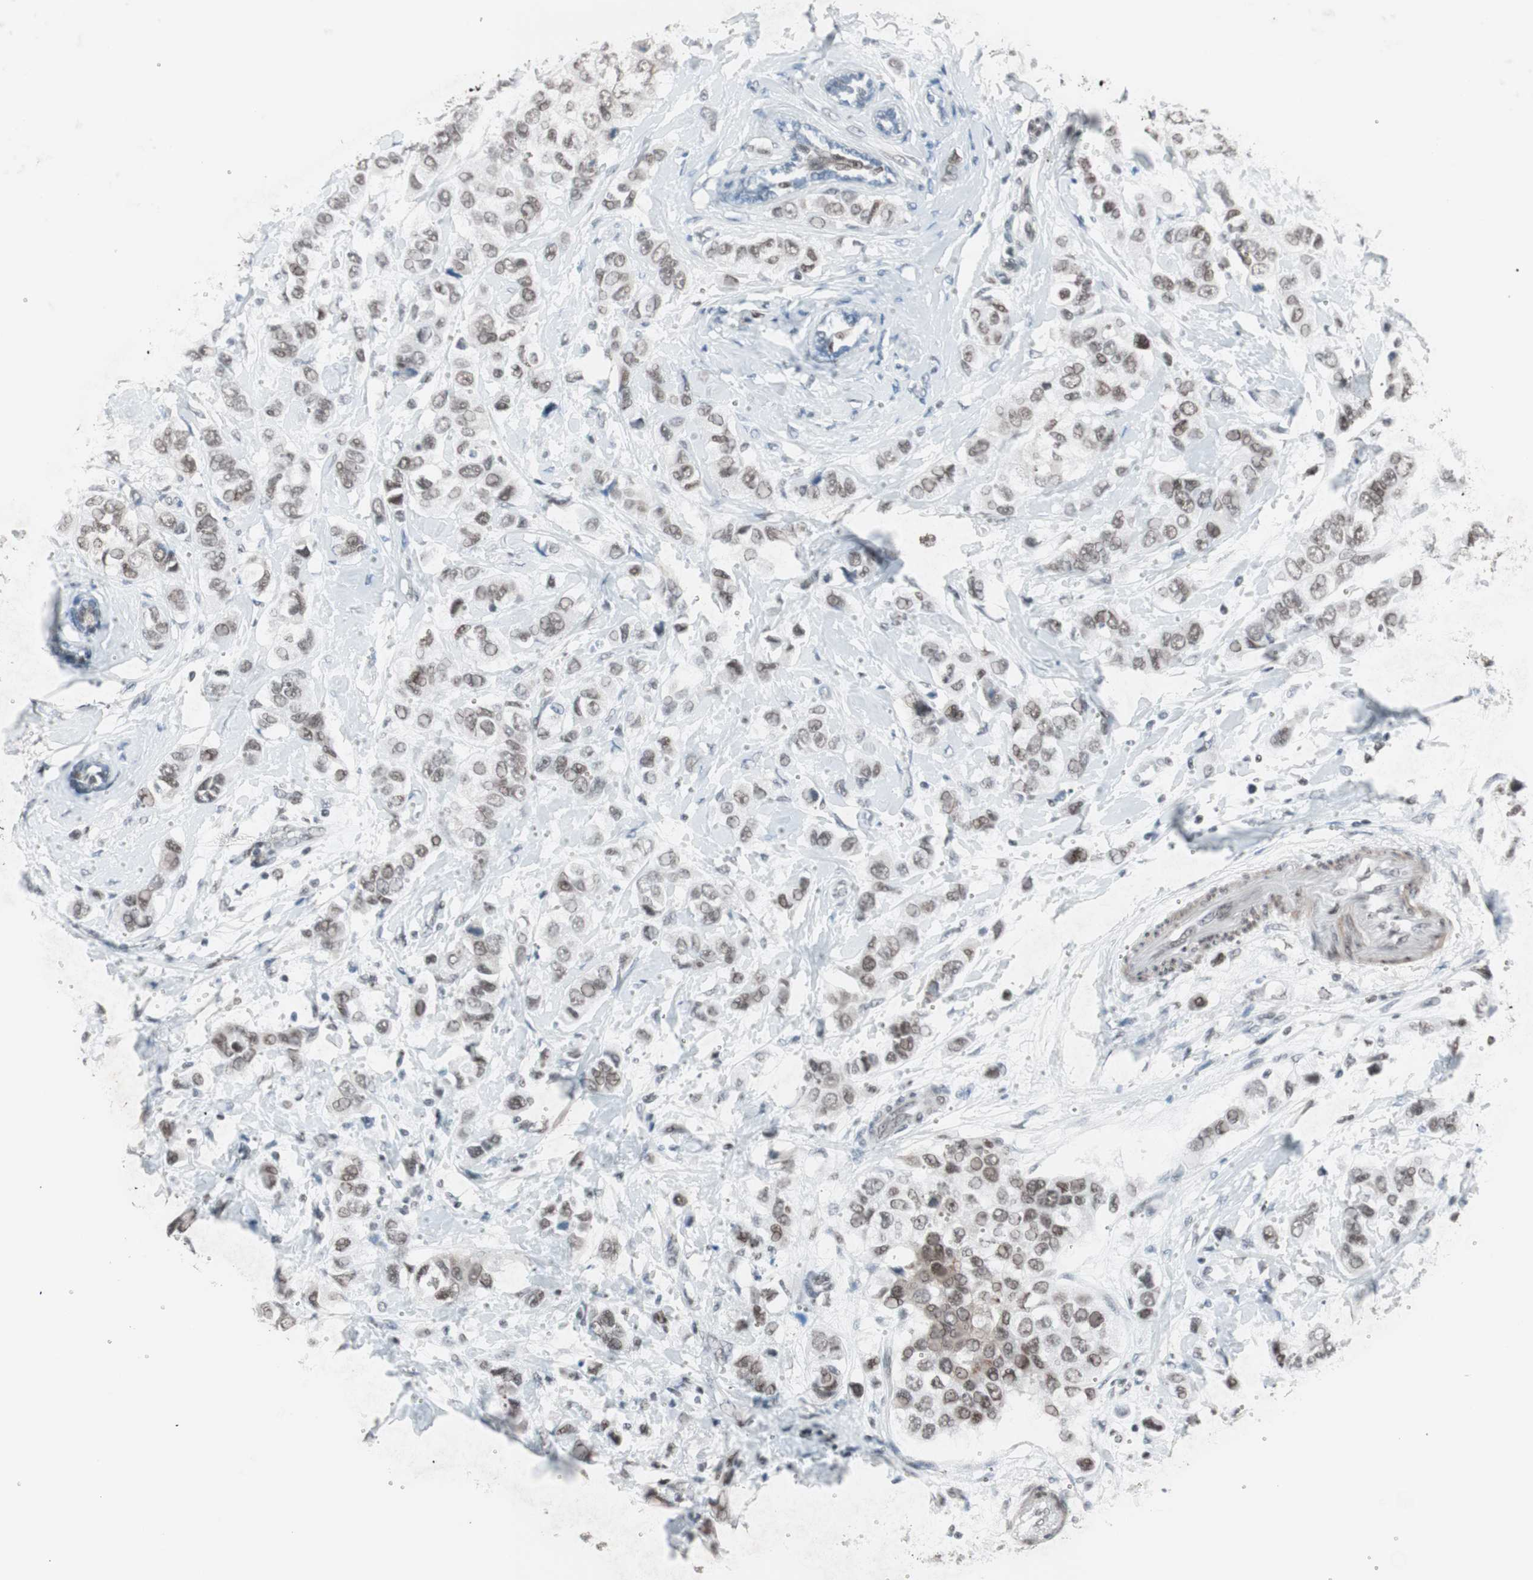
{"staining": {"intensity": "moderate", "quantity": ">75%", "location": "nuclear"}, "tissue": "breast cancer", "cell_type": "Tumor cells", "image_type": "cancer", "snomed": [{"axis": "morphology", "description": "Duct carcinoma"}, {"axis": "topography", "description": "Breast"}], "caption": "Moderate nuclear expression for a protein is seen in about >75% of tumor cells of breast cancer using immunohistochemistry (IHC).", "gene": "ARID1A", "patient": {"sex": "female", "age": 50}}